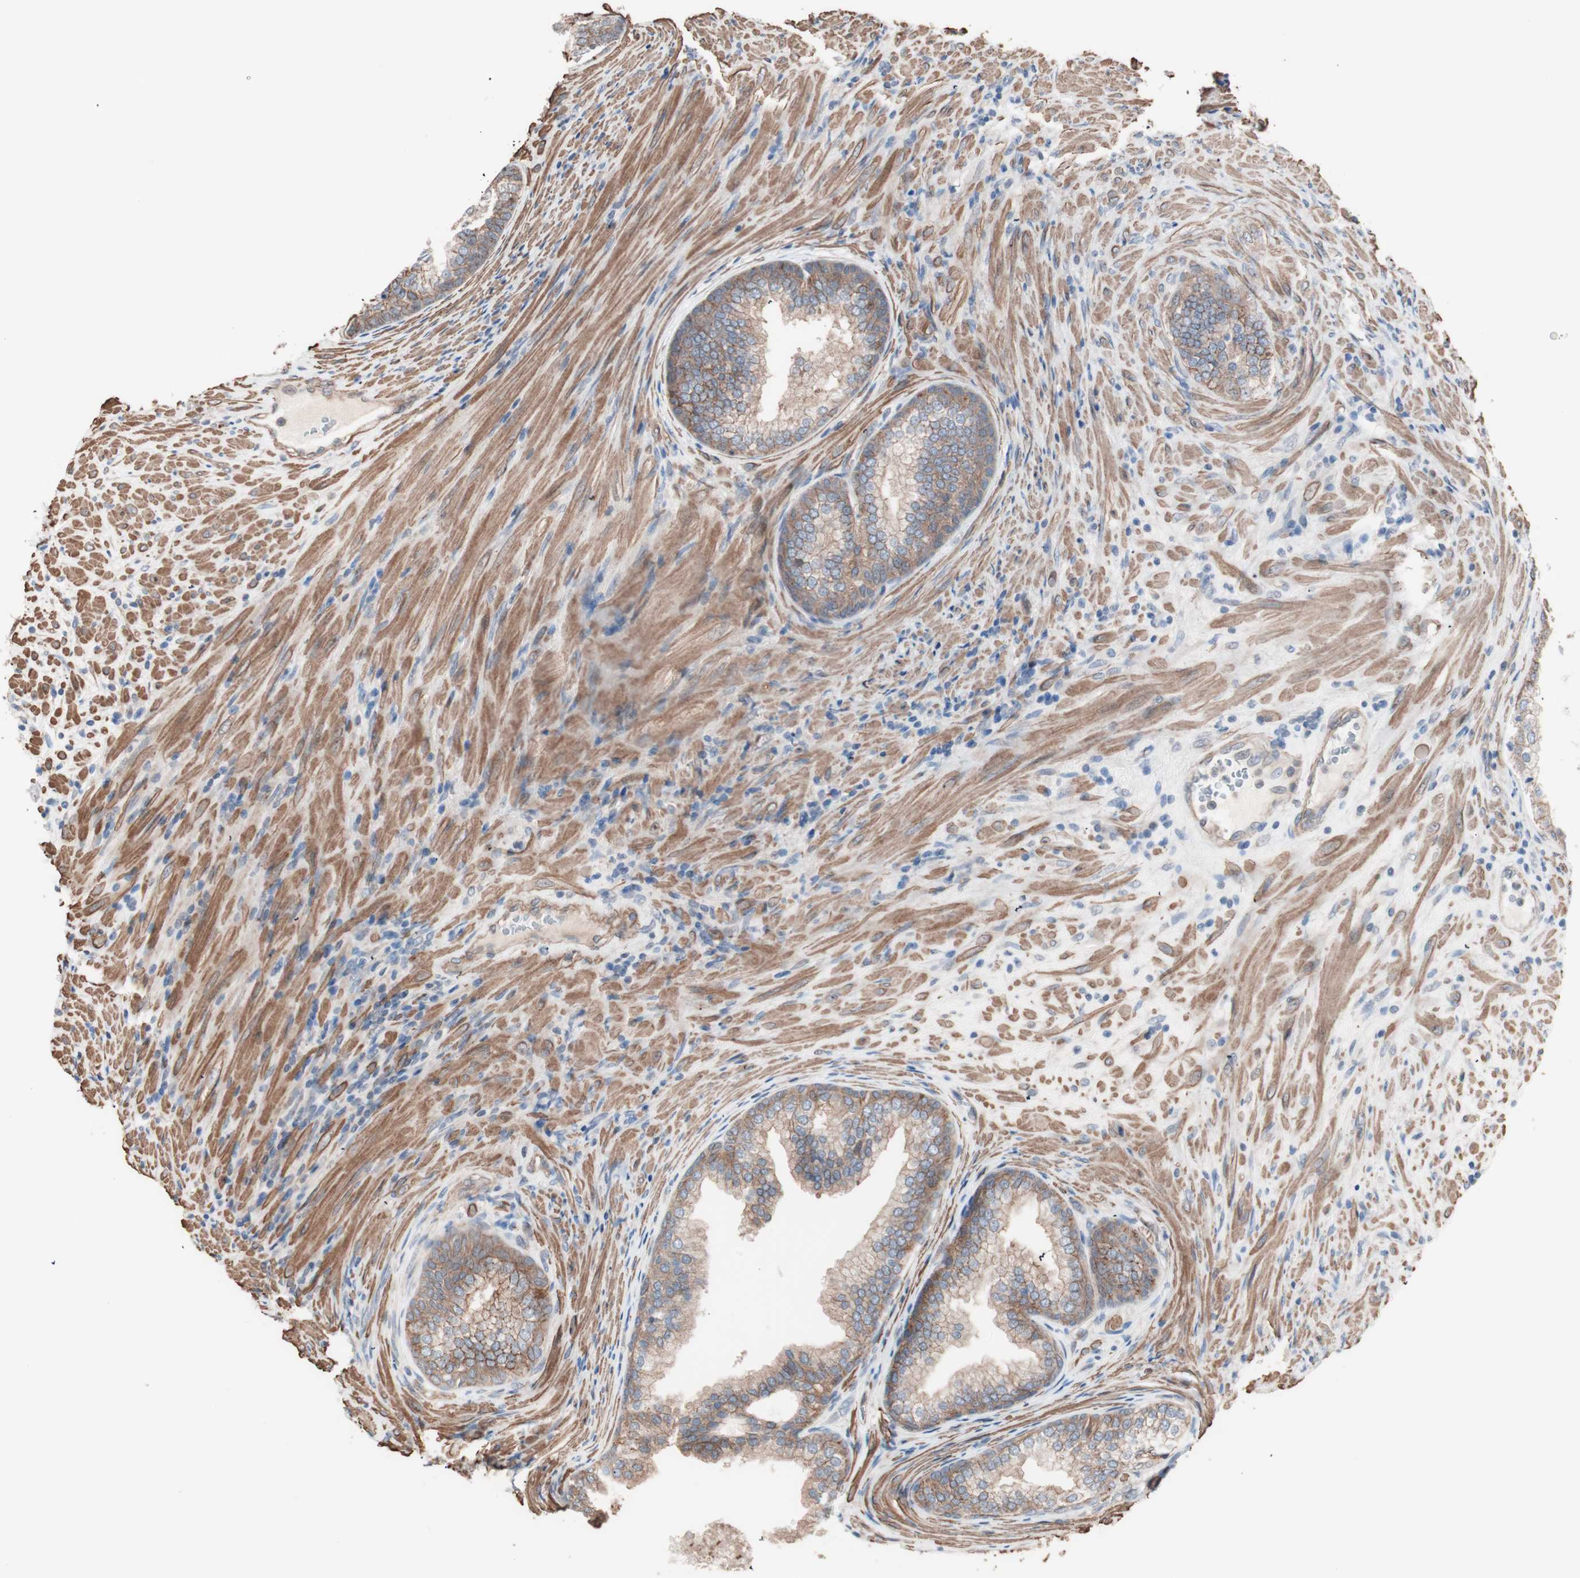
{"staining": {"intensity": "moderate", "quantity": ">75%", "location": "cytoplasmic/membranous"}, "tissue": "prostate", "cell_type": "Glandular cells", "image_type": "normal", "snomed": [{"axis": "morphology", "description": "Normal tissue, NOS"}, {"axis": "topography", "description": "Prostate"}], "caption": "A medium amount of moderate cytoplasmic/membranous staining is seen in about >75% of glandular cells in unremarkable prostate.", "gene": "ALG5", "patient": {"sex": "male", "age": 76}}